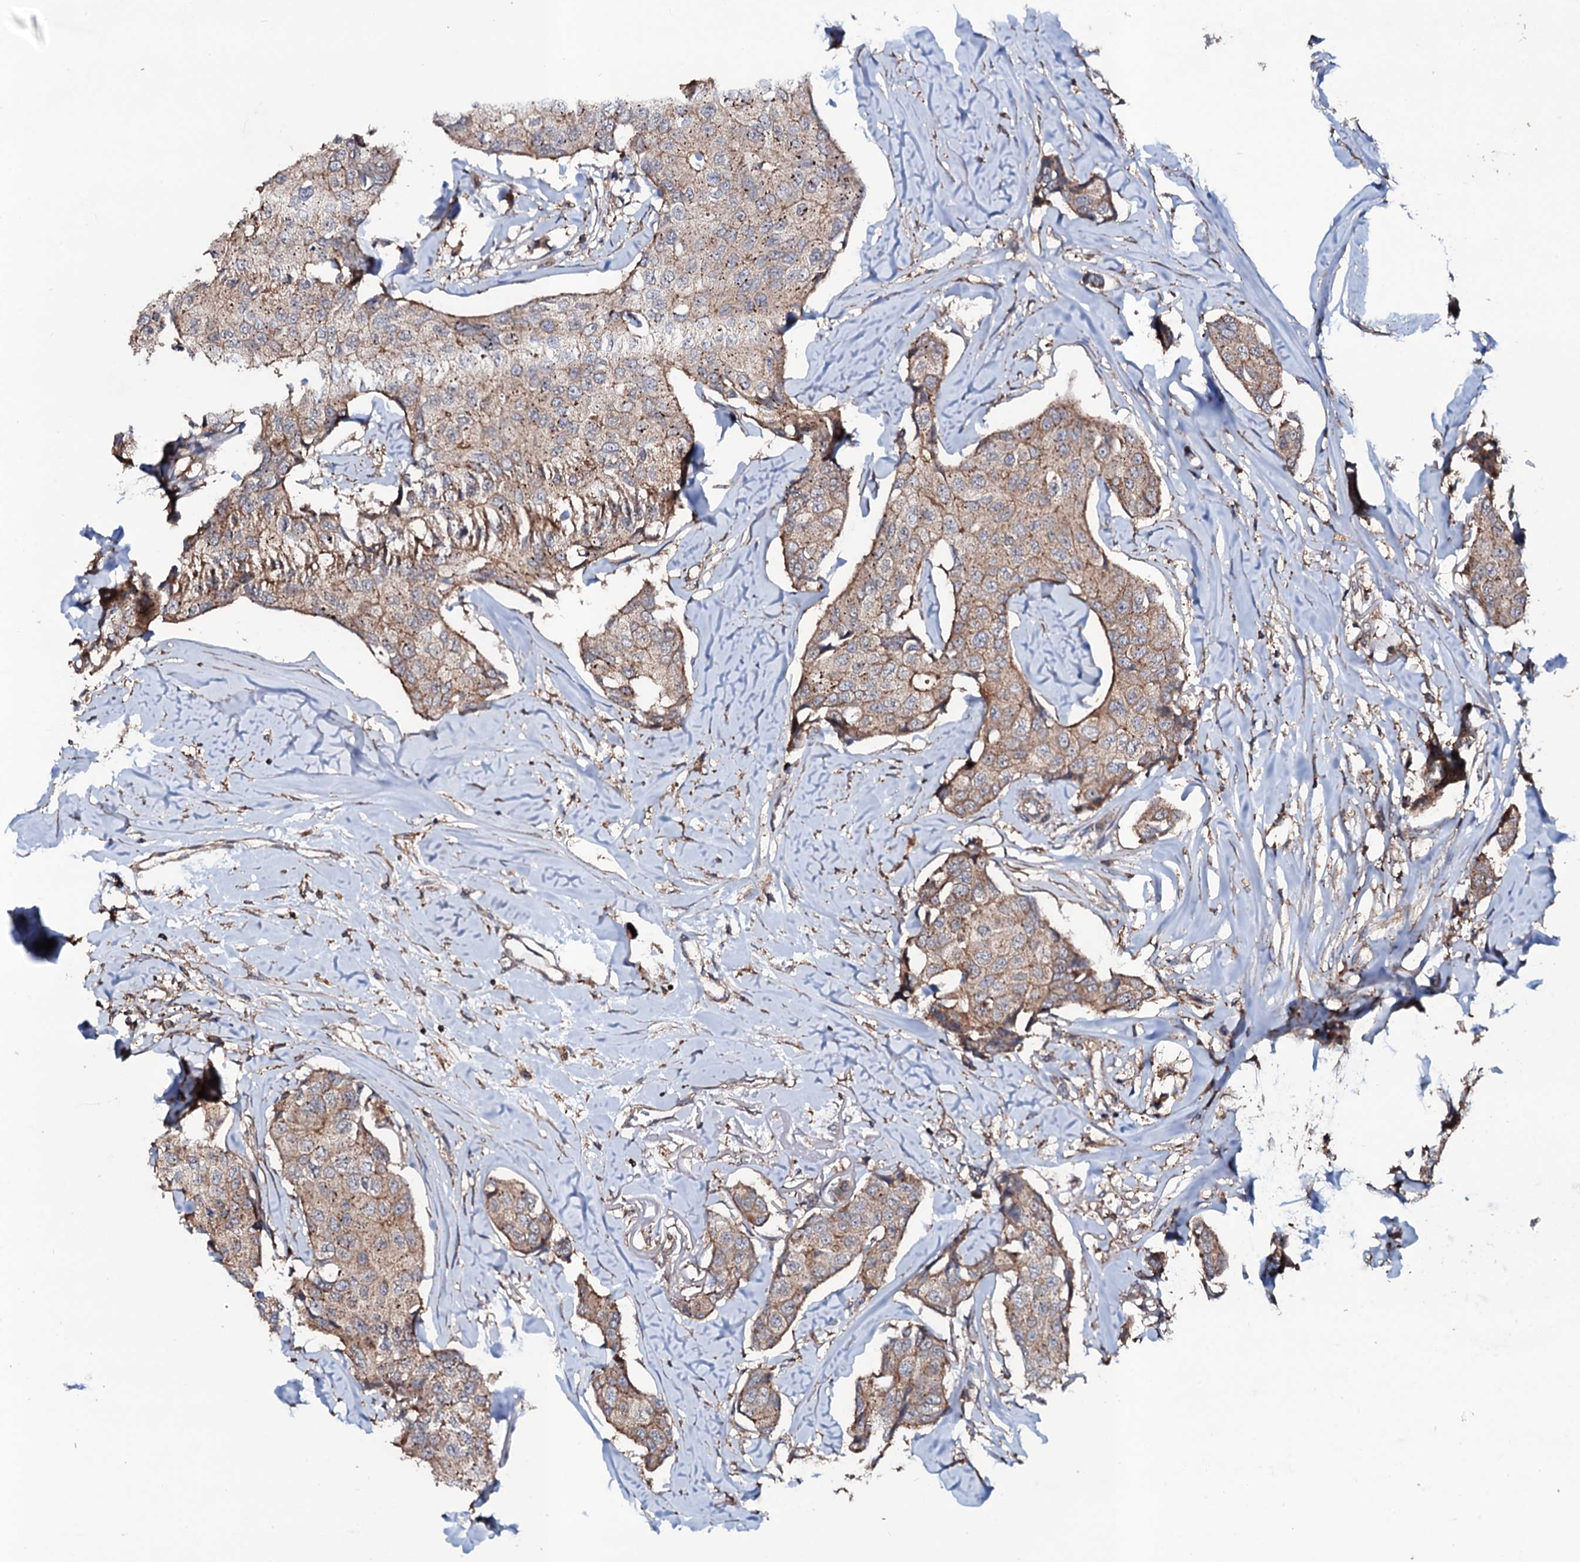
{"staining": {"intensity": "weak", "quantity": ">75%", "location": "cytoplasmic/membranous"}, "tissue": "breast cancer", "cell_type": "Tumor cells", "image_type": "cancer", "snomed": [{"axis": "morphology", "description": "Duct carcinoma"}, {"axis": "topography", "description": "Breast"}], "caption": "Immunohistochemistry histopathology image of neoplastic tissue: breast cancer (intraductal carcinoma) stained using immunohistochemistry displays low levels of weak protein expression localized specifically in the cytoplasmic/membranous of tumor cells, appearing as a cytoplasmic/membranous brown color.", "gene": "COG6", "patient": {"sex": "female", "age": 80}}